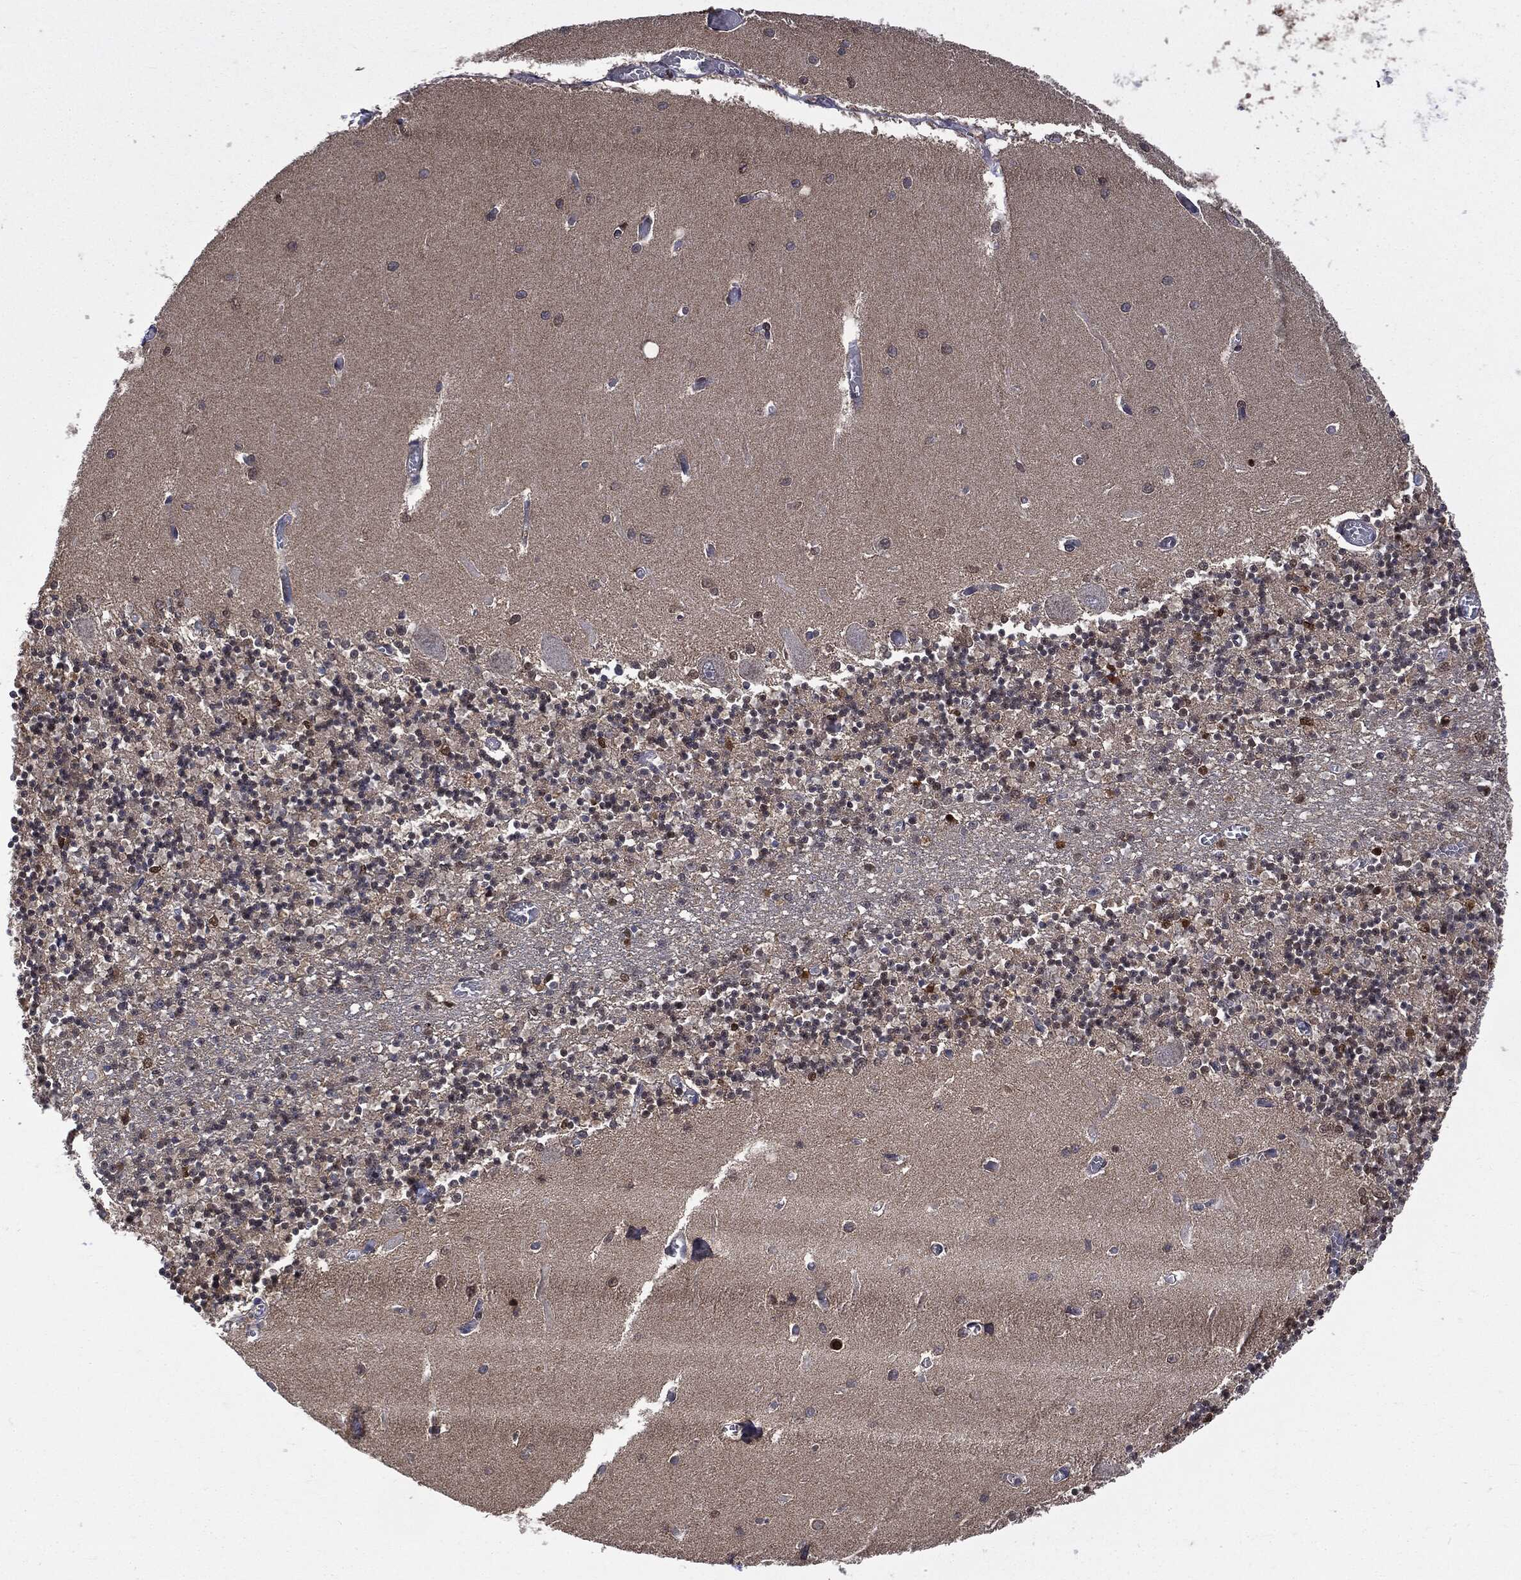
{"staining": {"intensity": "moderate", "quantity": "25%-75%", "location": "cytoplasmic/membranous,nuclear"}, "tissue": "cerebellum", "cell_type": "Cells in granular layer", "image_type": "normal", "snomed": [{"axis": "morphology", "description": "Normal tissue, NOS"}, {"axis": "topography", "description": "Cerebellum"}], "caption": "IHC of benign cerebellum reveals medium levels of moderate cytoplasmic/membranous,nuclear positivity in about 25%-75% of cells in granular layer.", "gene": "GPI", "patient": {"sex": "female", "age": 64}}